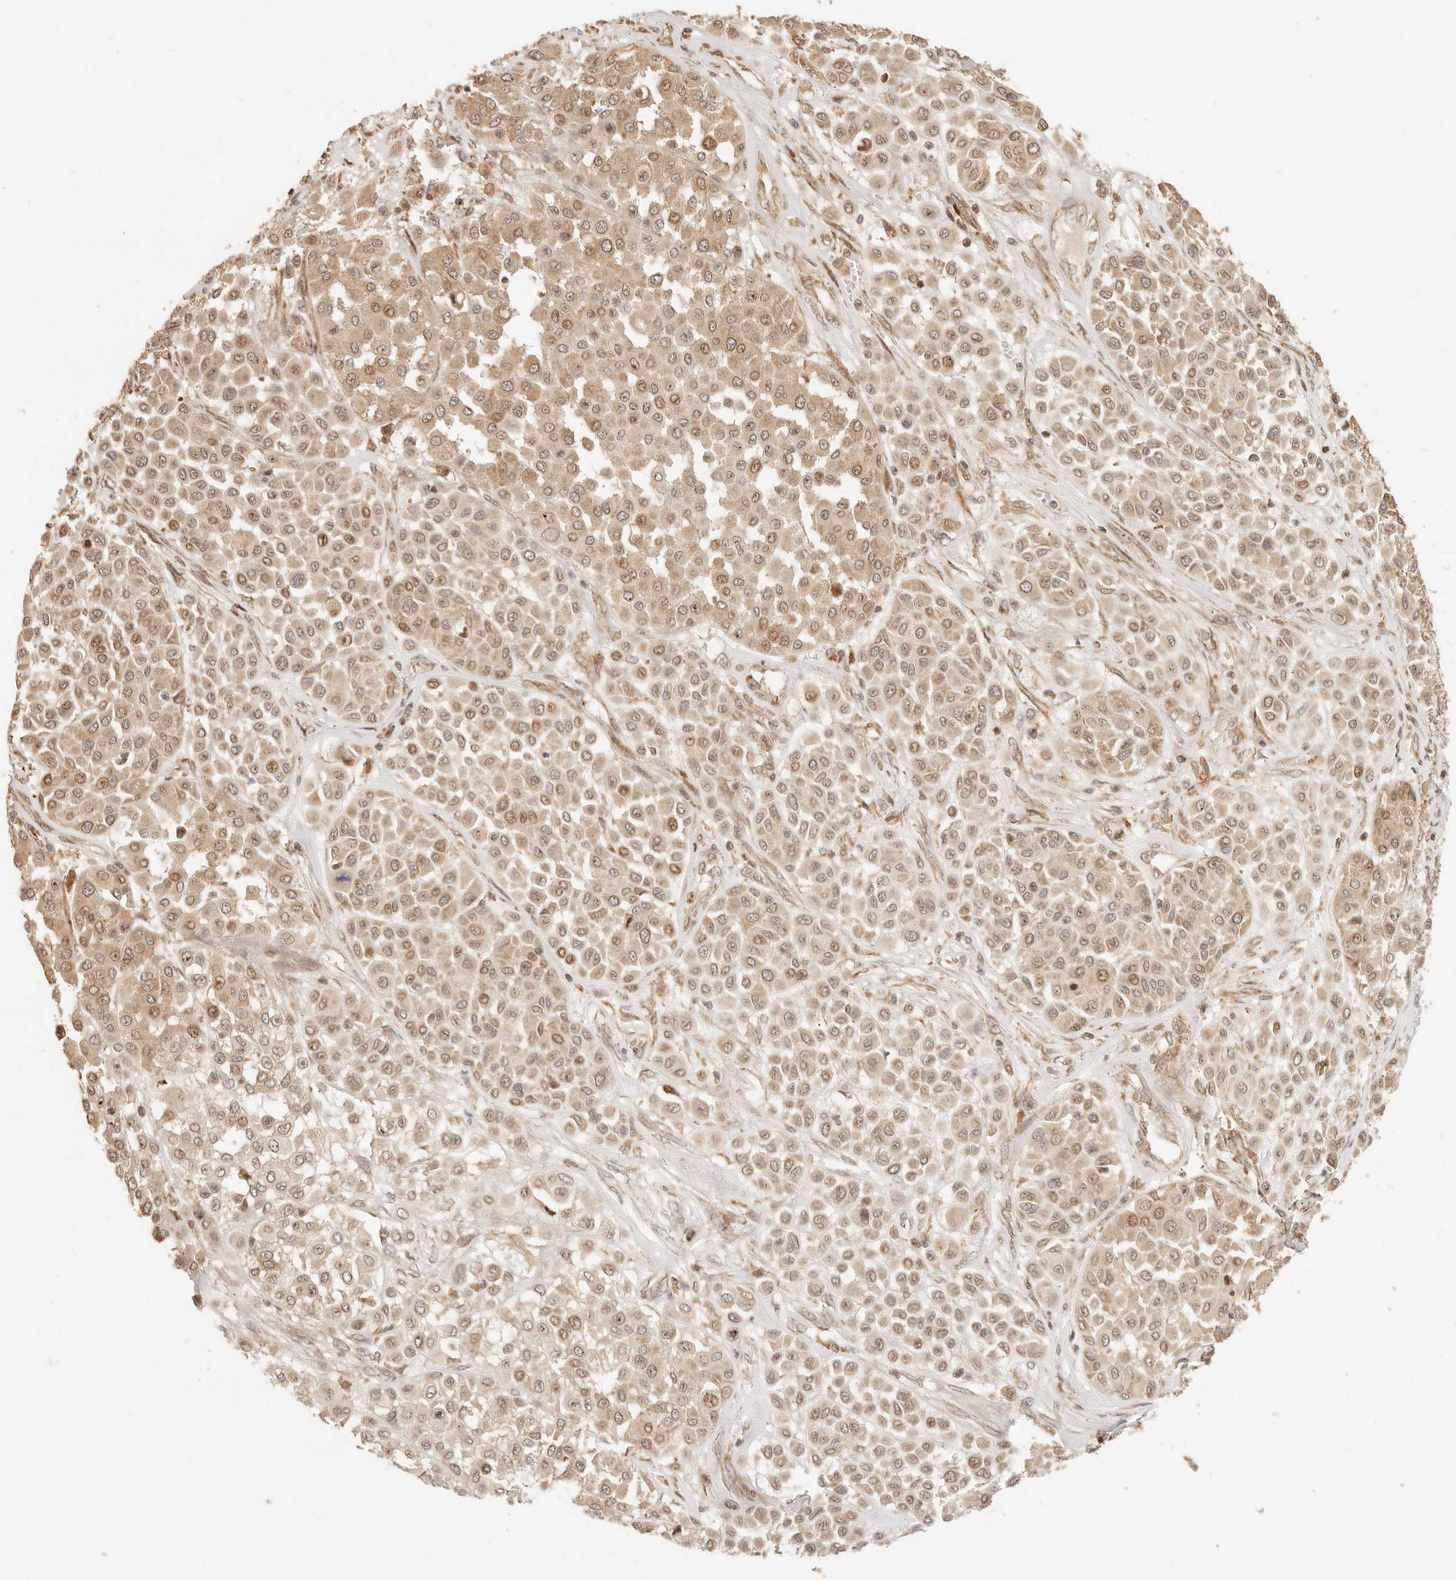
{"staining": {"intensity": "moderate", "quantity": ">75%", "location": "cytoplasmic/membranous,nuclear"}, "tissue": "melanoma", "cell_type": "Tumor cells", "image_type": "cancer", "snomed": [{"axis": "morphology", "description": "Malignant melanoma, Metastatic site"}, {"axis": "topography", "description": "Soft tissue"}], "caption": "Protein analysis of malignant melanoma (metastatic site) tissue shows moderate cytoplasmic/membranous and nuclear expression in about >75% of tumor cells.", "gene": "TIMM17A", "patient": {"sex": "male", "age": 41}}